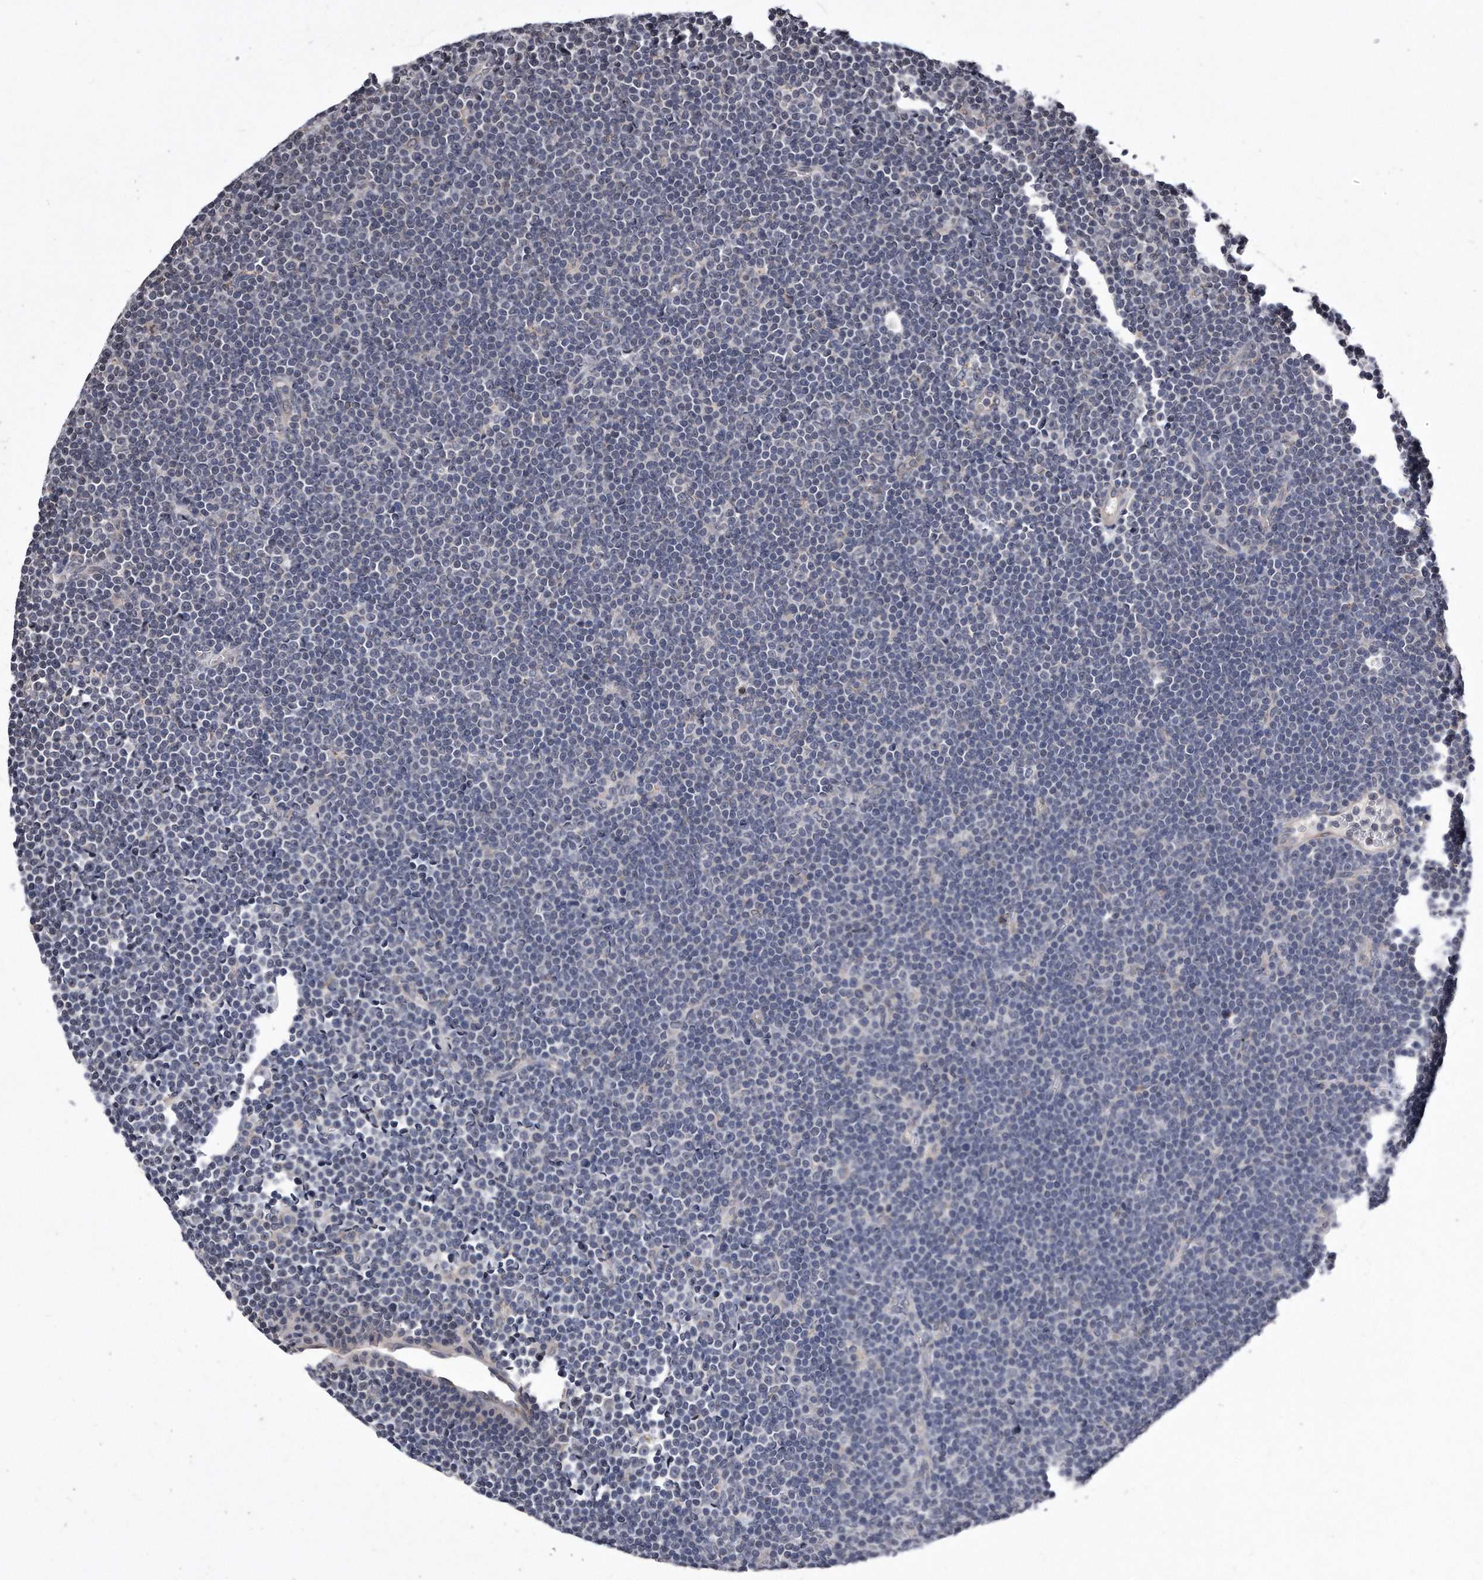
{"staining": {"intensity": "negative", "quantity": "none", "location": "none"}, "tissue": "lymphoma", "cell_type": "Tumor cells", "image_type": "cancer", "snomed": [{"axis": "morphology", "description": "Malignant lymphoma, non-Hodgkin's type, Low grade"}, {"axis": "topography", "description": "Lymph node"}], "caption": "DAB immunohistochemical staining of lymphoma shows no significant staining in tumor cells. (DAB immunohistochemistry (IHC), high magnification).", "gene": "DAB1", "patient": {"sex": "female", "age": 67}}